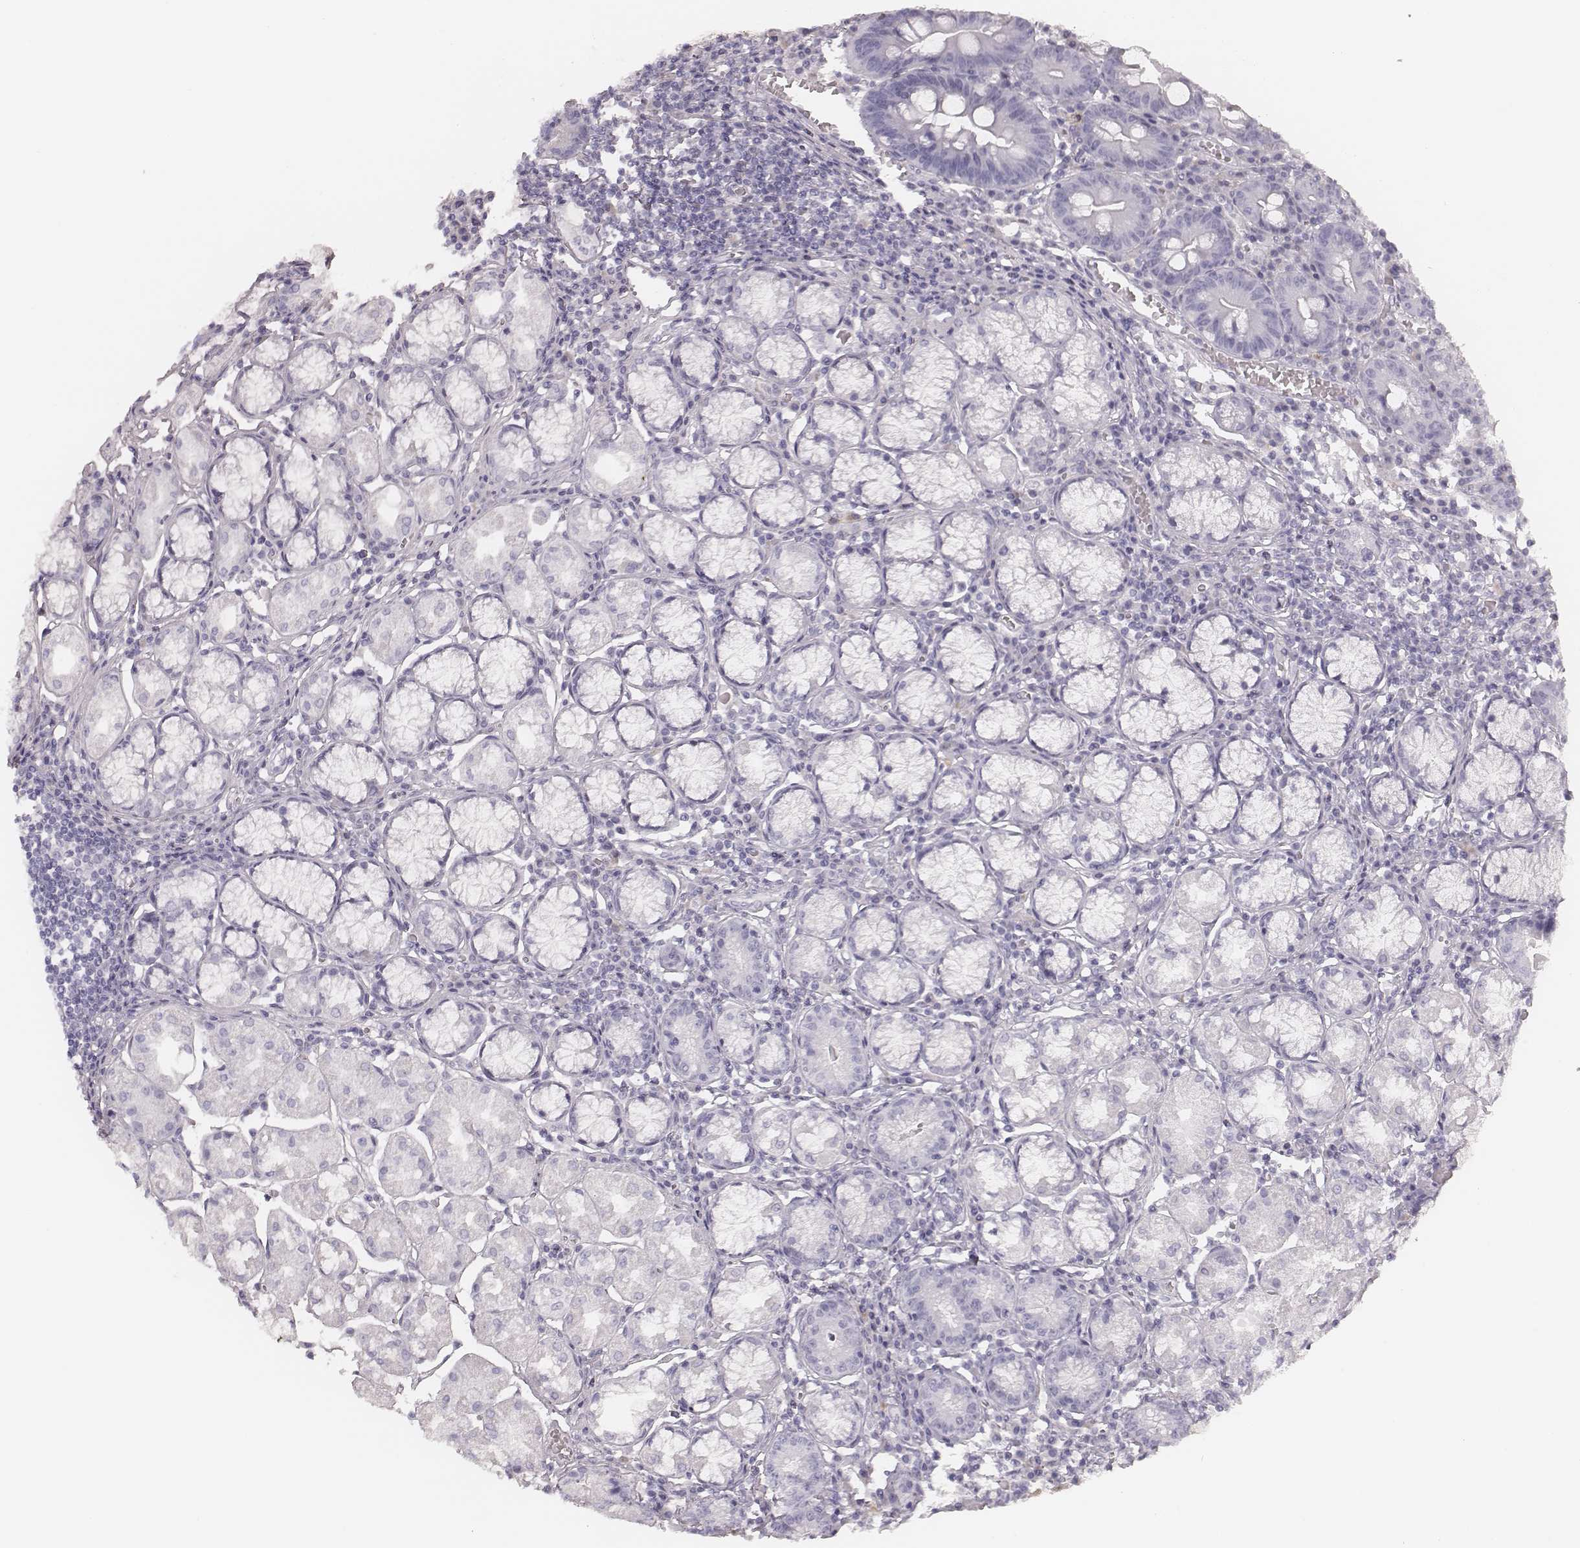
{"staining": {"intensity": "negative", "quantity": "none", "location": "none"}, "tissue": "stomach", "cell_type": "Glandular cells", "image_type": "normal", "snomed": [{"axis": "morphology", "description": "Normal tissue, NOS"}, {"axis": "topography", "description": "Stomach"}], "caption": "Immunohistochemical staining of normal human stomach exhibits no significant positivity in glandular cells. The staining was performed using DAB (3,3'-diaminobenzidine) to visualize the protein expression in brown, while the nuclei were stained in blue with hematoxylin (Magnification: 20x).", "gene": "KRT82", "patient": {"sex": "male", "age": 55}}